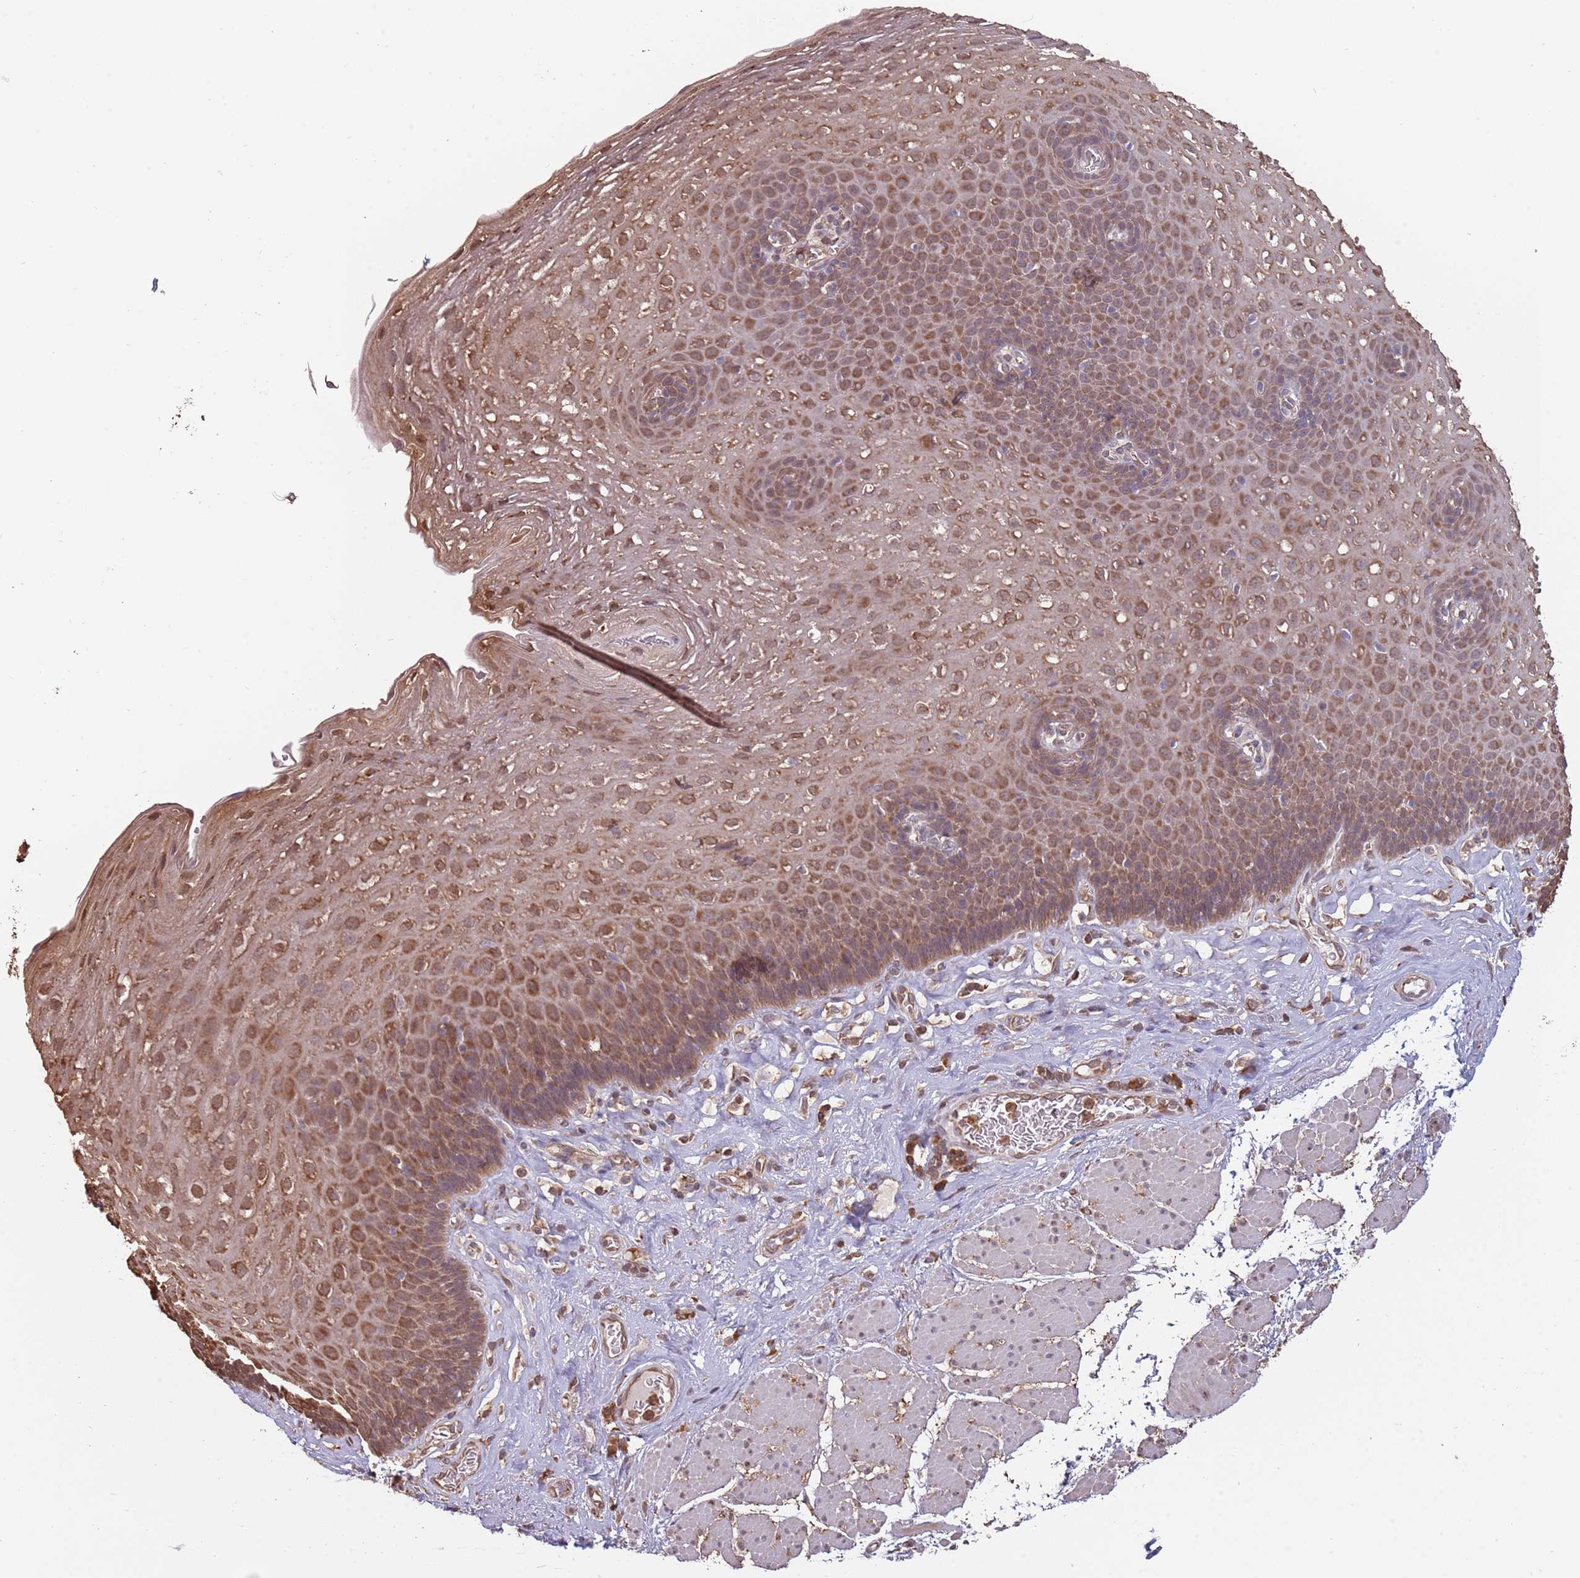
{"staining": {"intensity": "moderate", "quantity": ">75%", "location": "cytoplasmic/membranous"}, "tissue": "esophagus", "cell_type": "Squamous epithelial cells", "image_type": "normal", "snomed": [{"axis": "morphology", "description": "Normal tissue, NOS"}, {"axis": "topography", "description": "Esophagus"}], "caption": "Protein analysis of unremarkable esophagus reveals moderate cytoplasmic/membranous expression in approximately >75% of squamous epithelial cells.", "gene": "COG4", "patient": {"sex": "female", "age": 66}}